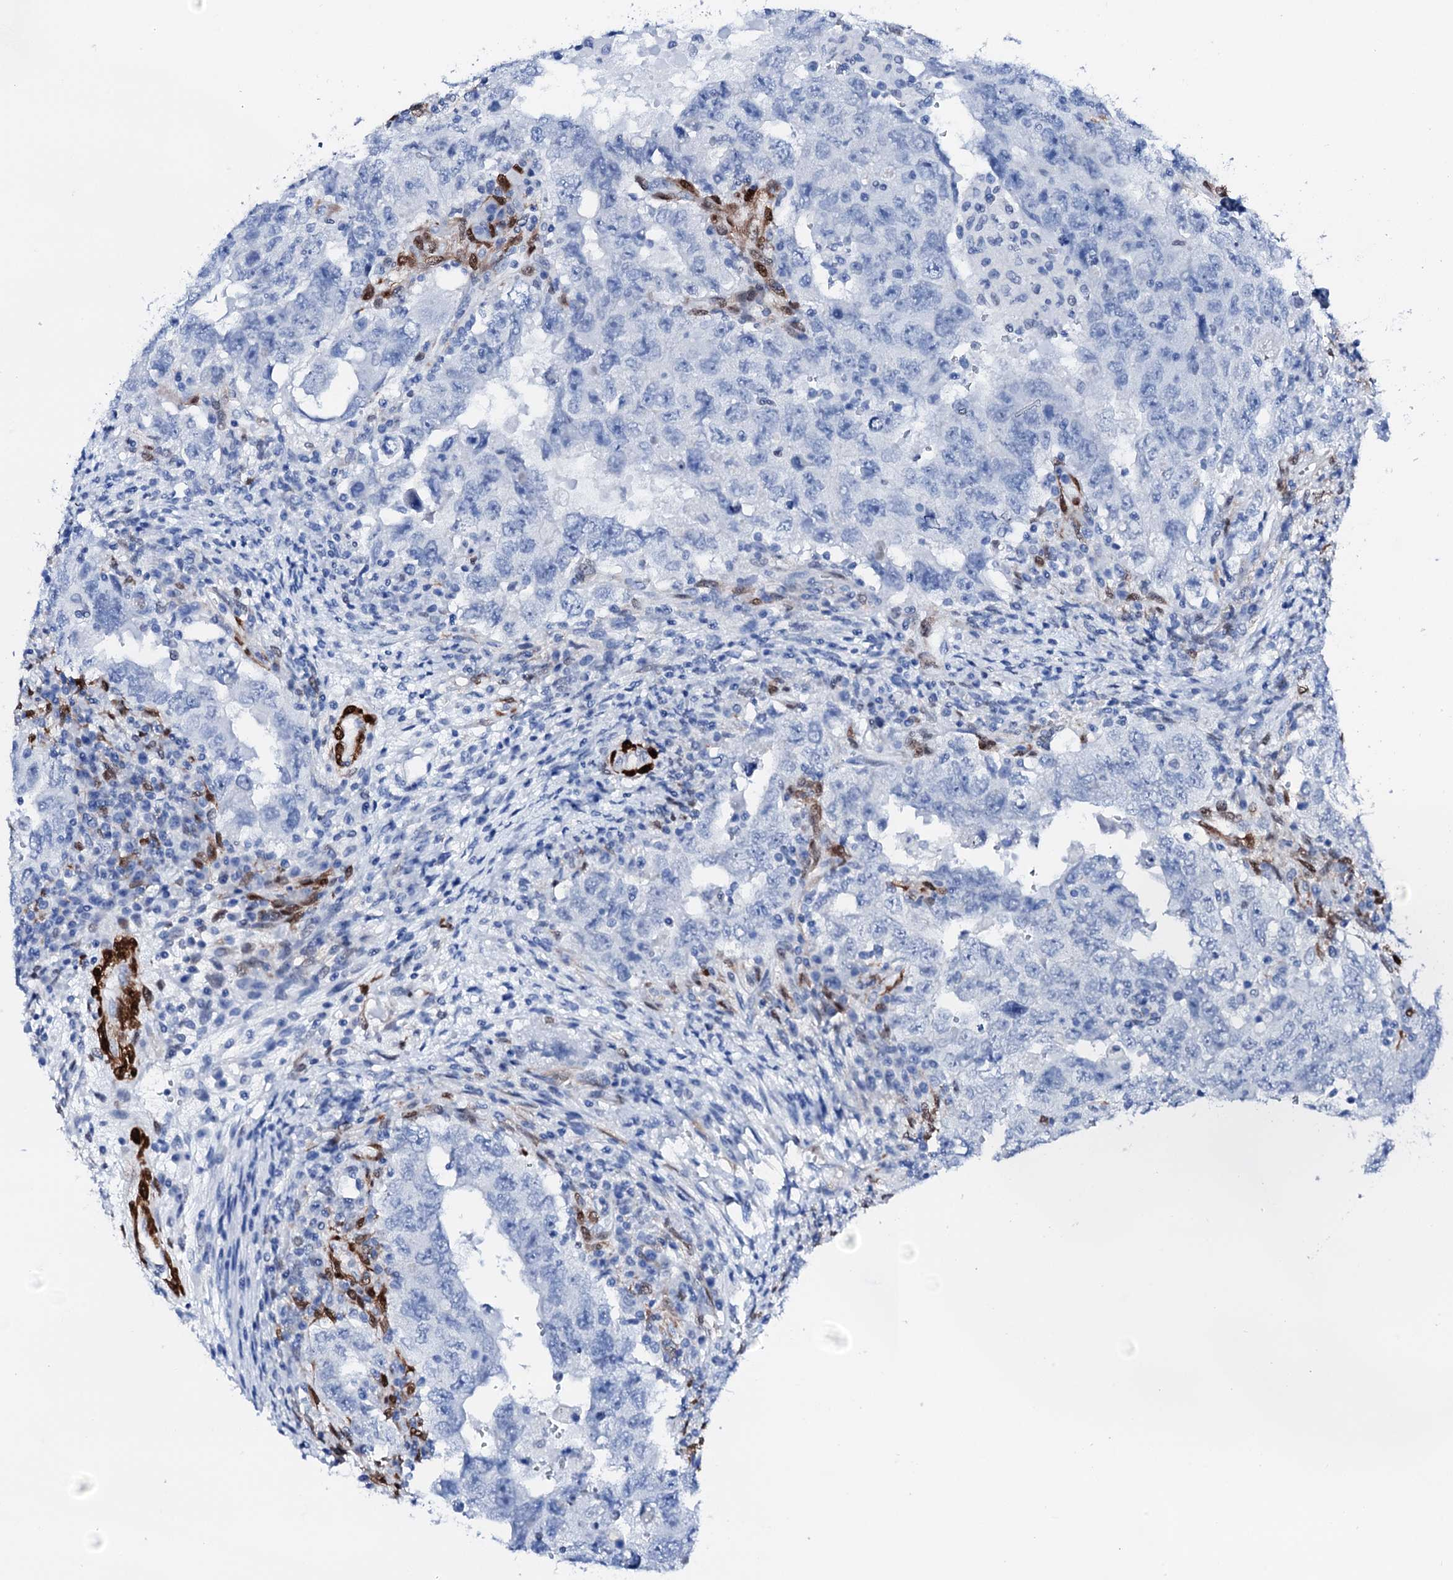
{"staining": {"intensity": "negative", "quantity": "none", "location": "none"}, "tissue": "testis cancer", "cell_type": "Tumor cells", "image_type": "cancer", "snomed": [{"axis": "morphology", "description": "Carcinoma, Embryonal, NOS"}, {"axis": "topography", "description": "Testis"}], "caption": "A micrograph of human testis cancer is negative for staining in tumor cells.", "gene": "NRIP2", "patient": {"sex": "male", "age": 26}}